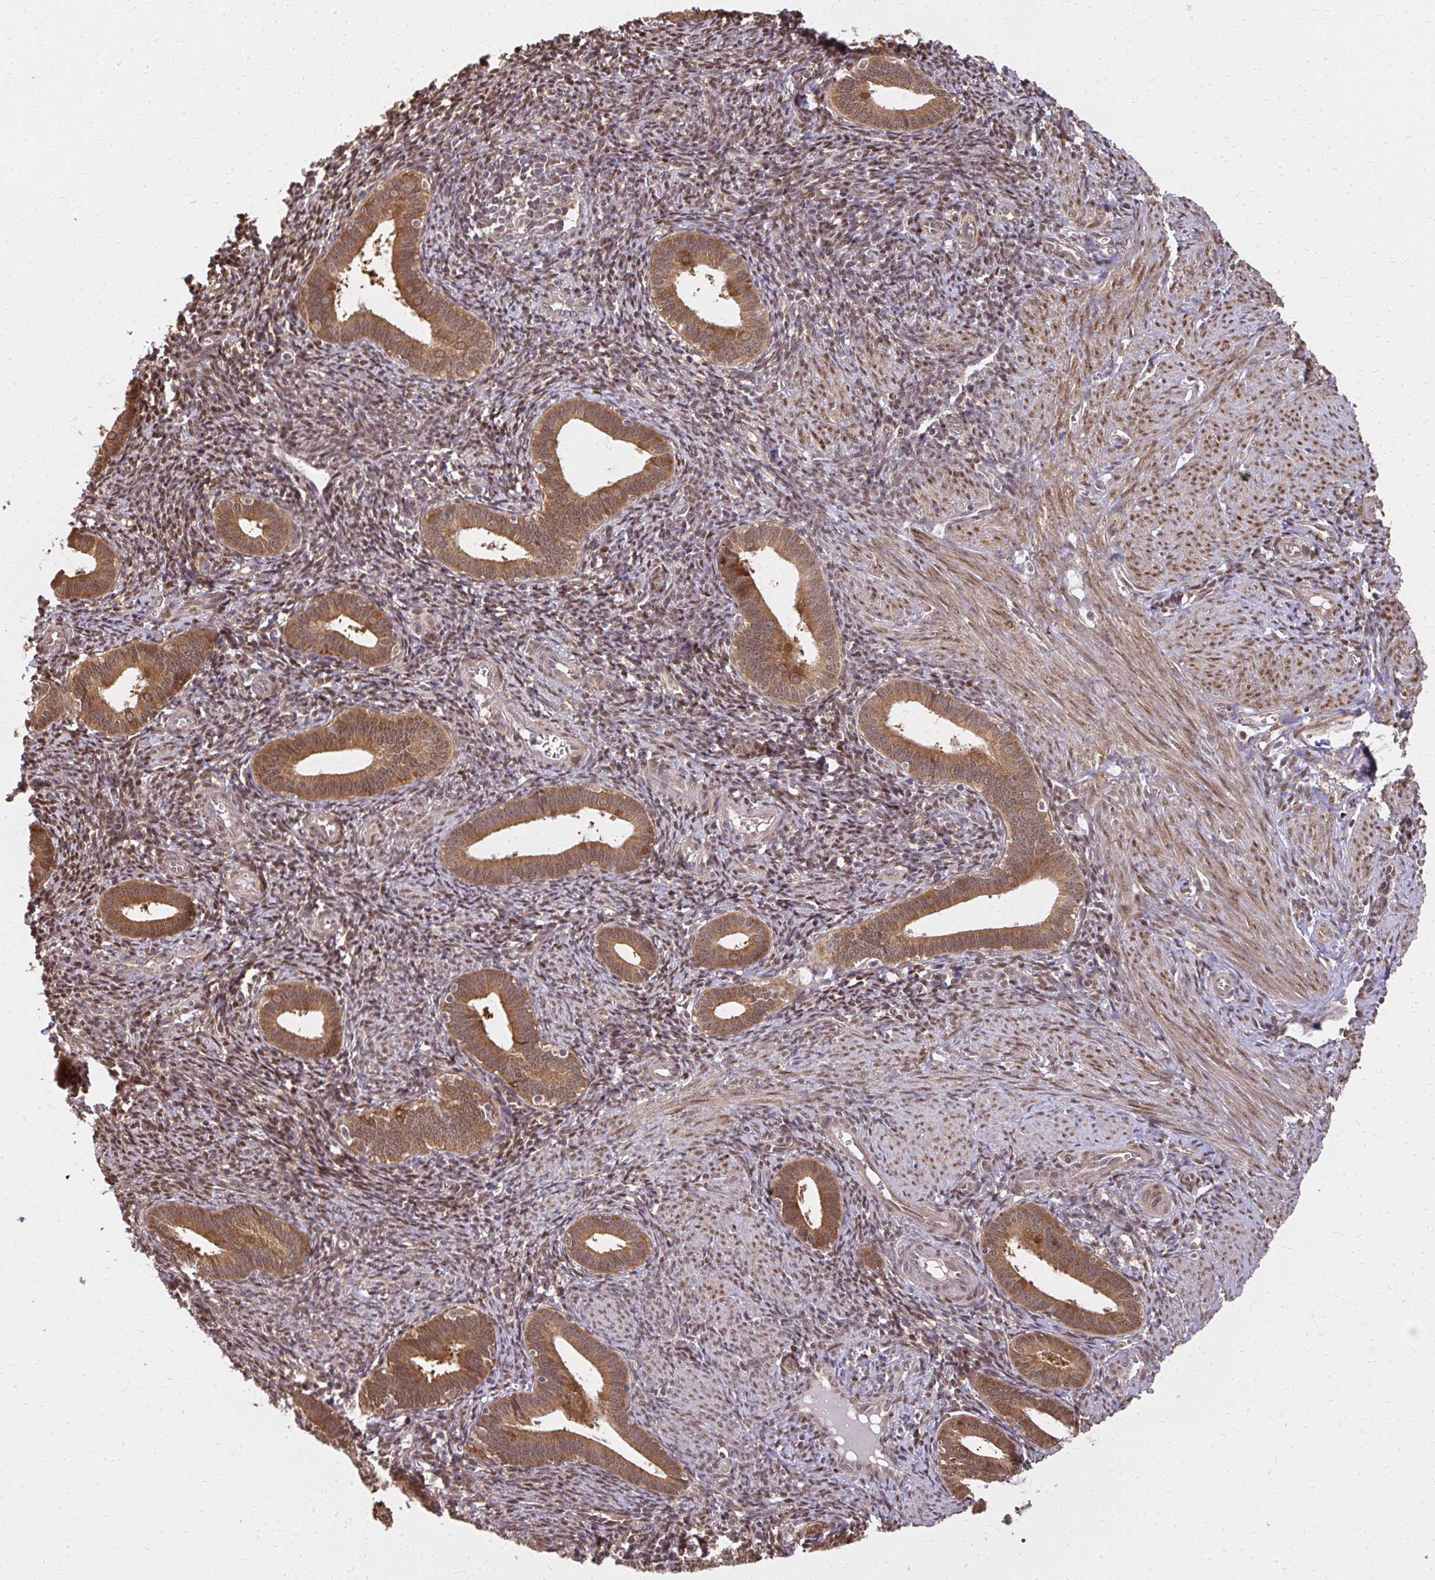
{"staining": {"intensity": "moderate", "quantity": "25%-75%", "location": "nuclear"}, "tissue": "endometrium", "cell_type": "Cells in endometrial stroma", "image_type": "normal", "snomed": [{"axis": "morphology", "description": "Normal tissue, NOS"}, {"axis": "topography", "description": "Endometrium"}], "caption": "This micrograph demonstrates unremarkable endometrium stained with immunohistochemistry to label a protein in brown. The nuclear of cells in endometrial stroma show moderate positivity for the protein. Nuclei are counter-stained blue.", "gene": "LARS2", "patient": {"sex": "female", "age": 41}}